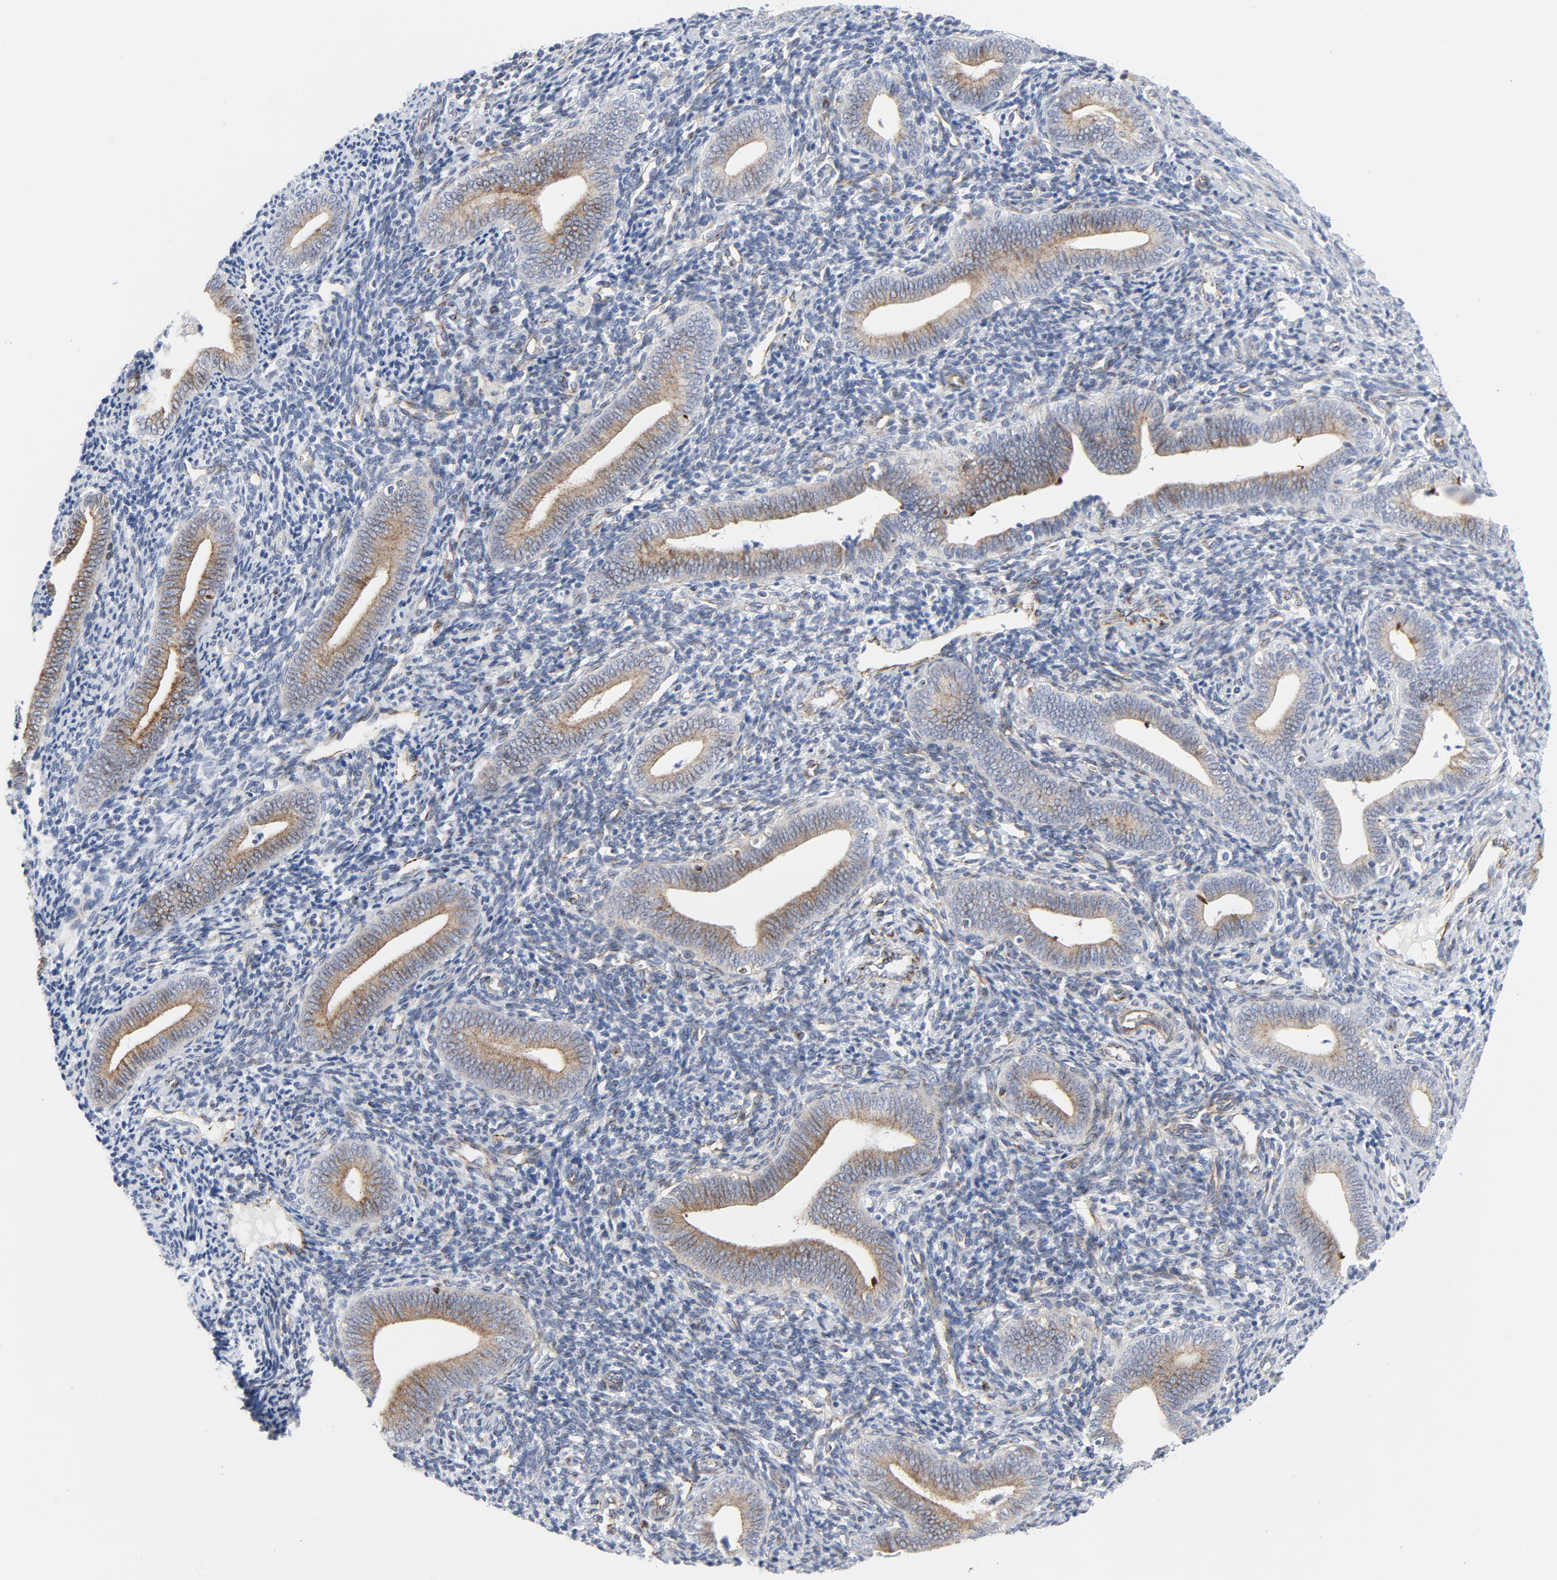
{"staining": {"intensity": "negative", "quantity": "none", "location": "none"}, "tissue": "endometrium", "cell_type": "Cells in endometrial stroma", "image_type": "normal", "snomed": [{"axis": "morphology", "description": "Normal tissue, NOS"}, {"axis": "topography", "description": "Uterus"}, {"axis": "topography", "description": "Endometrium"}], "caption": "An IHC image of benign endometrium is shown. There is no staining in cells in endometrial stroma of endometrium.", "gene": "TUBB1", "patient": {"sex": "female", "age": 33}}